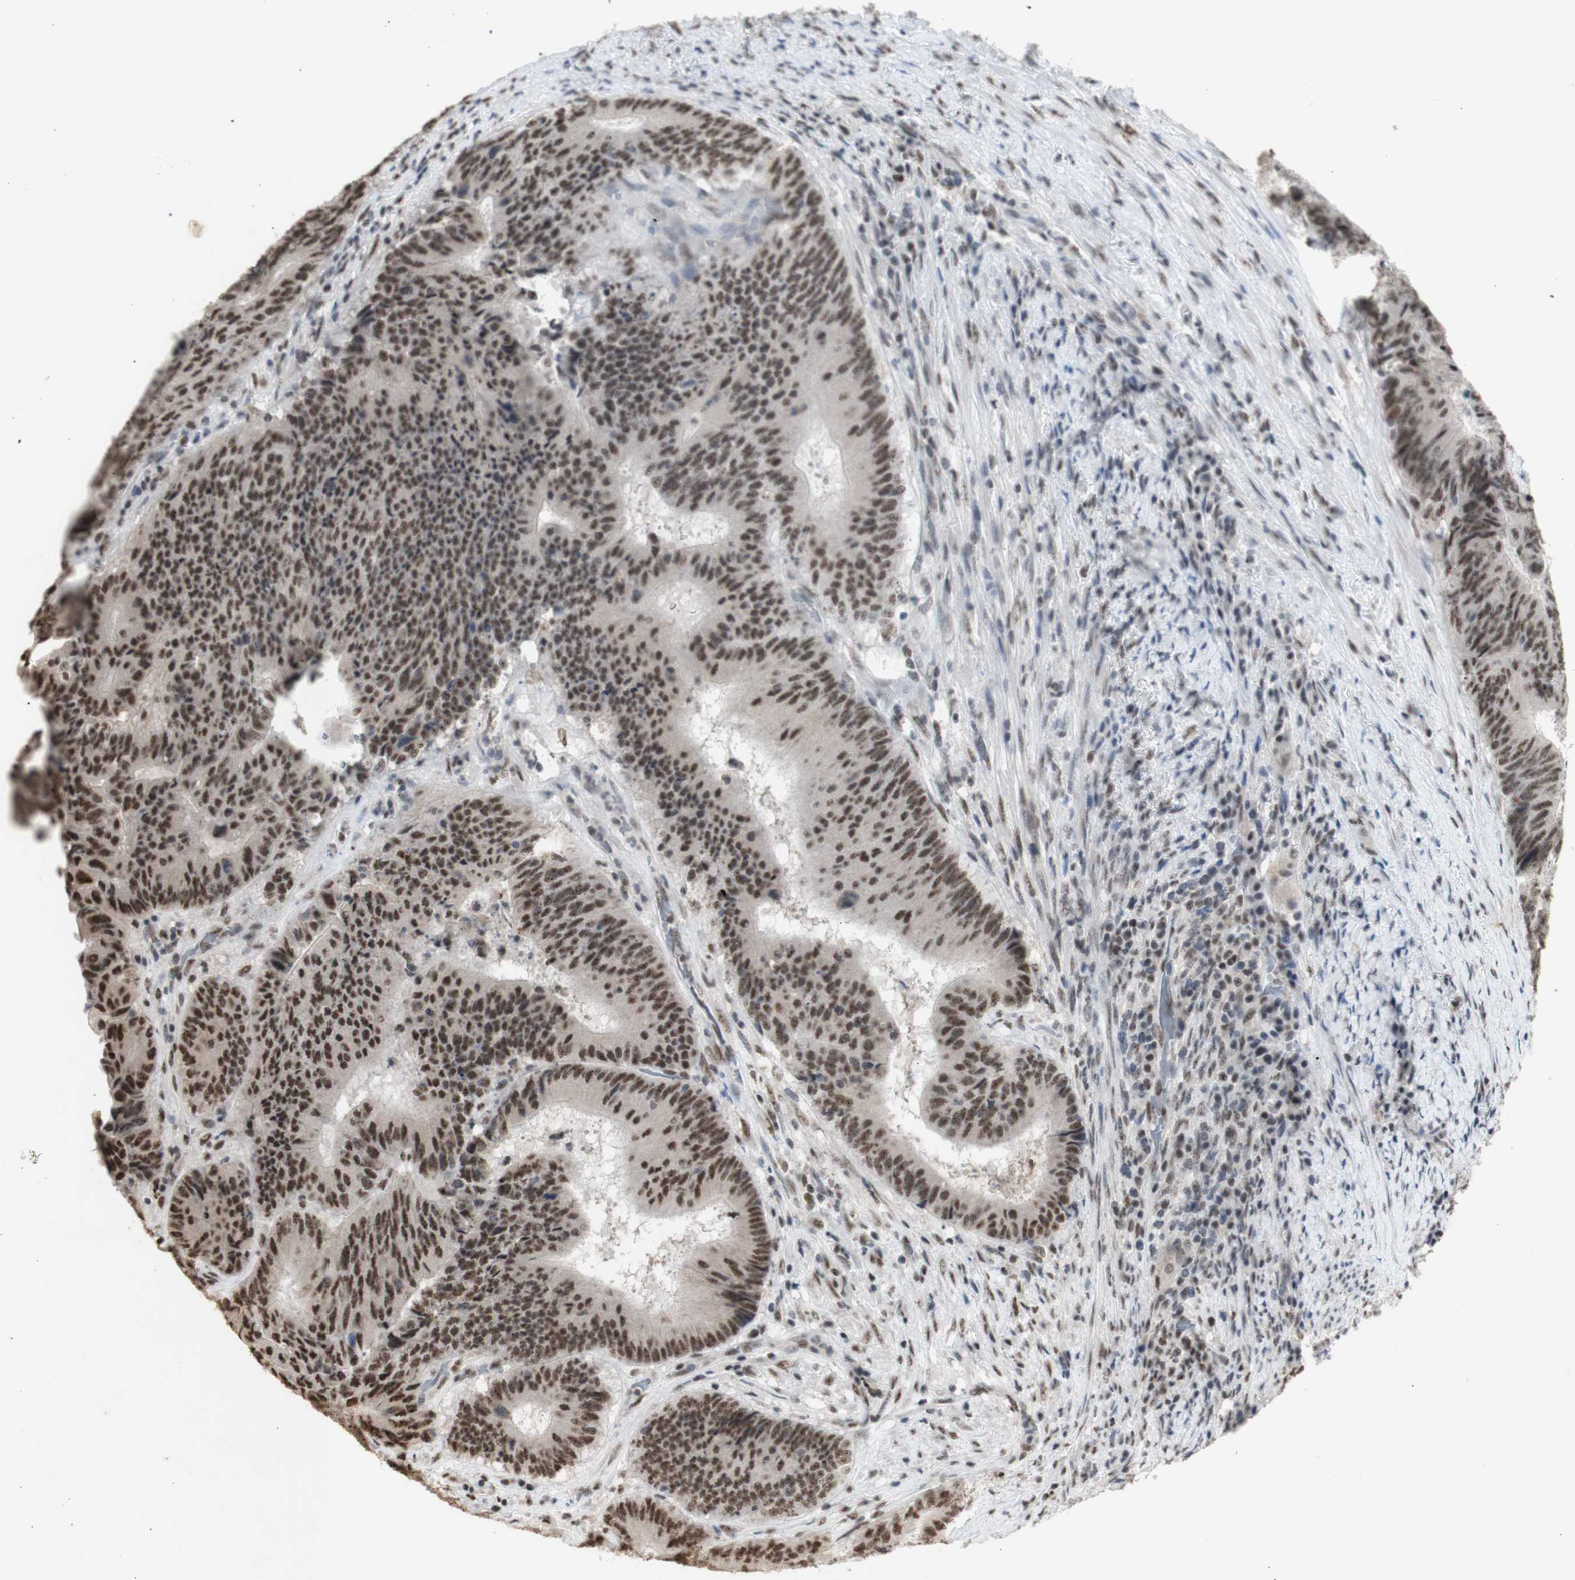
{"staining": {"intensity": "moderate", "quantity": ">75%", "location": "nuclear"}, "tissue": "colorectal cancer", "cell_type": "Tumor cells", "image_type": "cancer", "snomed": [{"axis": "morphology", "description": "Adenocarcinoma, NOS"}, {"axis": "topography", "description": "Rectum"}], "caption": "Protein expression analysis of adenocarcinoma (colorectal) exhibits moderate nuclear staining in about >75% of tumor cells.", "gene": "SNRPB", "patient": {"sex": "male", "age": 72}}